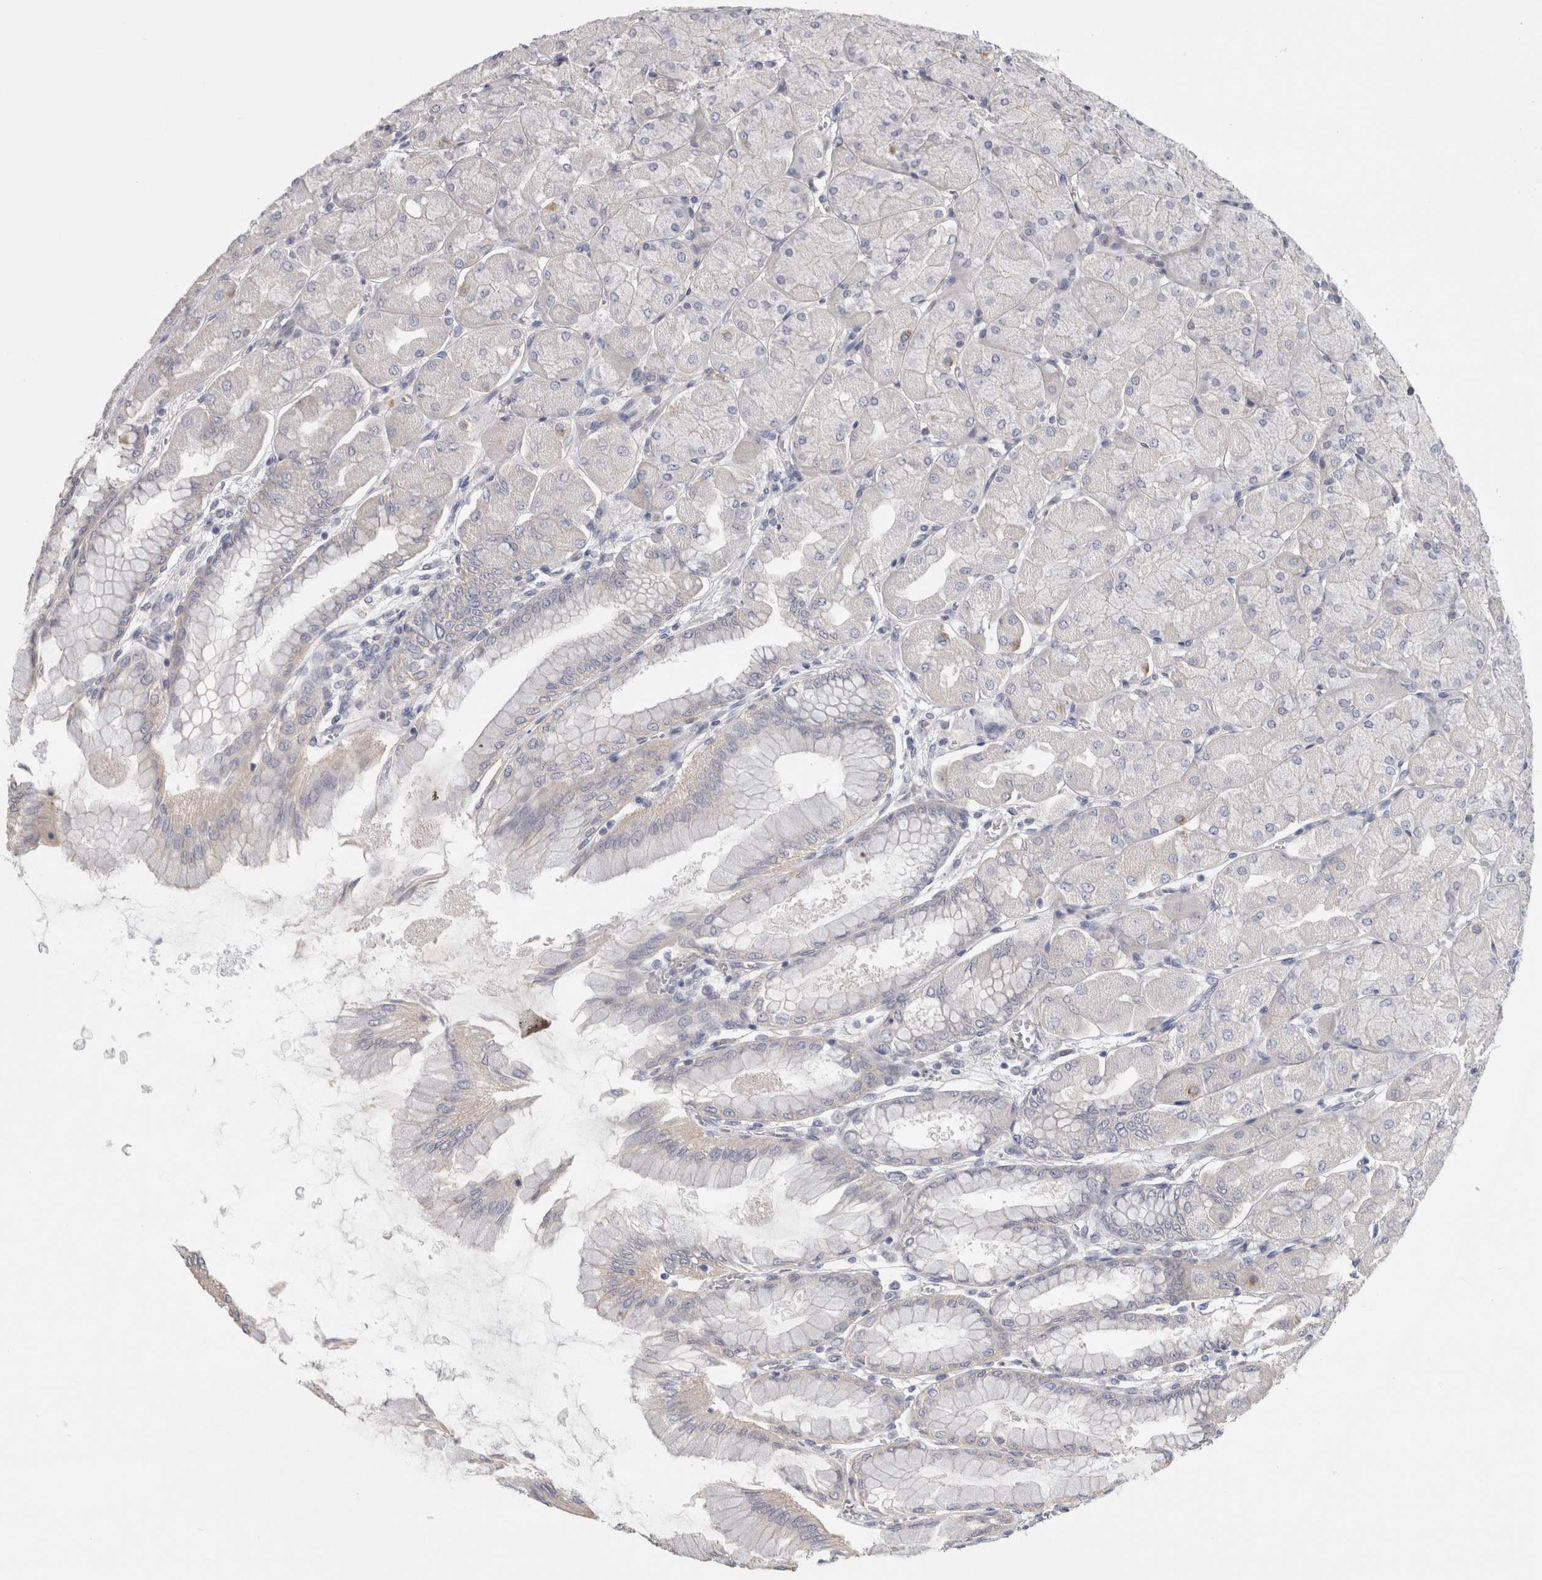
{"staining": {"intensity": "weak", "quantity": "25%-75%", "location": "cytoplasmic/membranous"}, "tissue": "stomach", "cell_type": "Glandular cells", "image_type": "normal", "snomed": [{"axis": "morphology", "description": "Normal tissue, NOS"}, {"axis": "topography", "description": "Stomach, upper"}], "caption": "Protein expression by immunohistochemistry (IHC) reveals weak cytoplasmic/membranous positivity in approximately 25%-75% of glandular cells in unremarkable stomach.", "gene": "CERS3", "patient": {"sex": "female", "age": 56}}